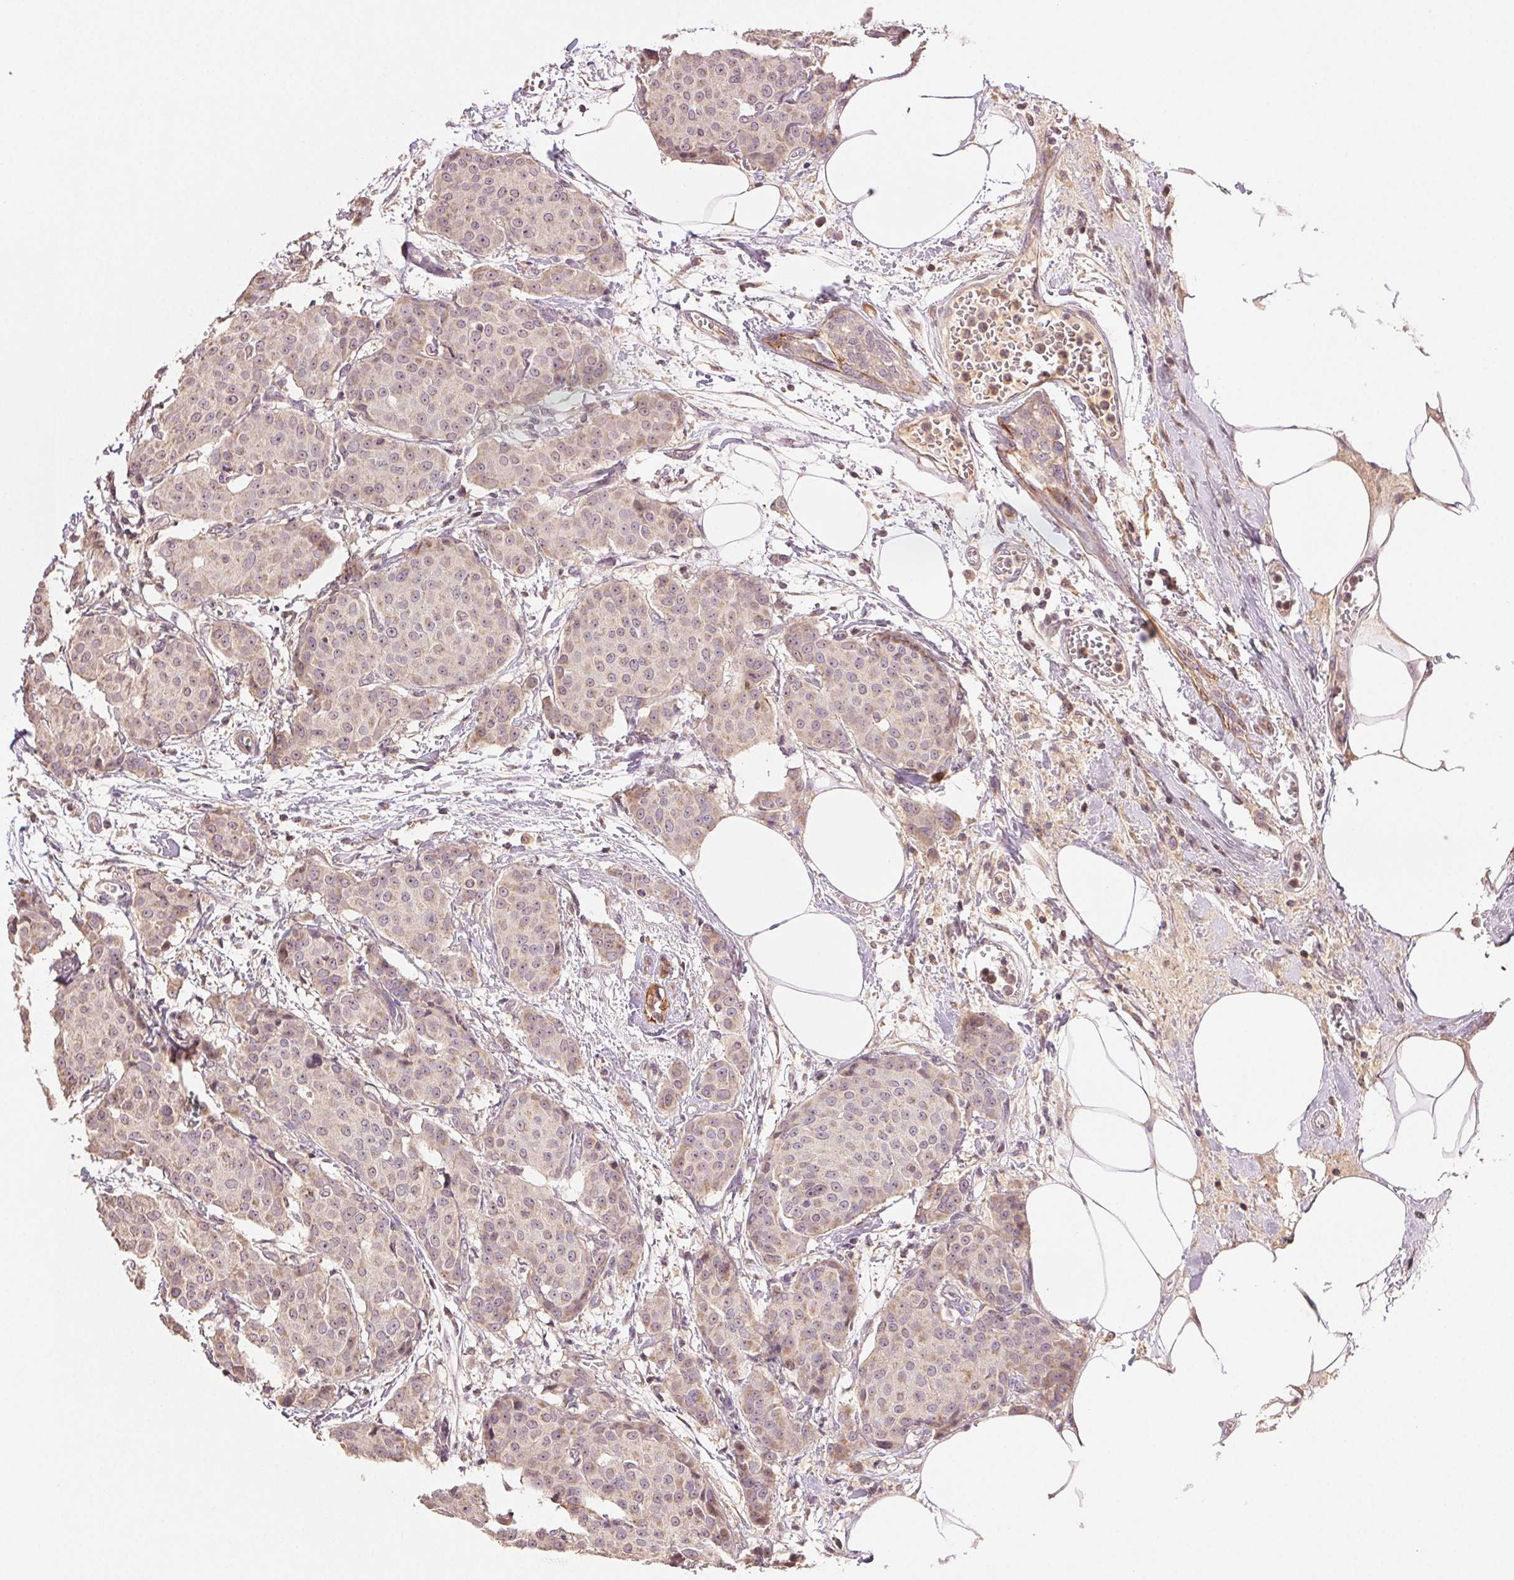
{"staining": {"intensity": "weak", "quantity": "<25%", "location": "nuclear"}, "tissue": "breast cancer", "cell_type": "Tumor cells", "image_type": "cancer", "snomed": [{"axis": "morphology", "description": "Duct carcinoma"}, {"axis": "topography", "description": "Breast"}], "caption": "The immunohistochemistry image has no significant staining in tumor cells of breast cancer tissue.", "gene": "TMEM253", "patient": {"sex": "female", "age": 91}}